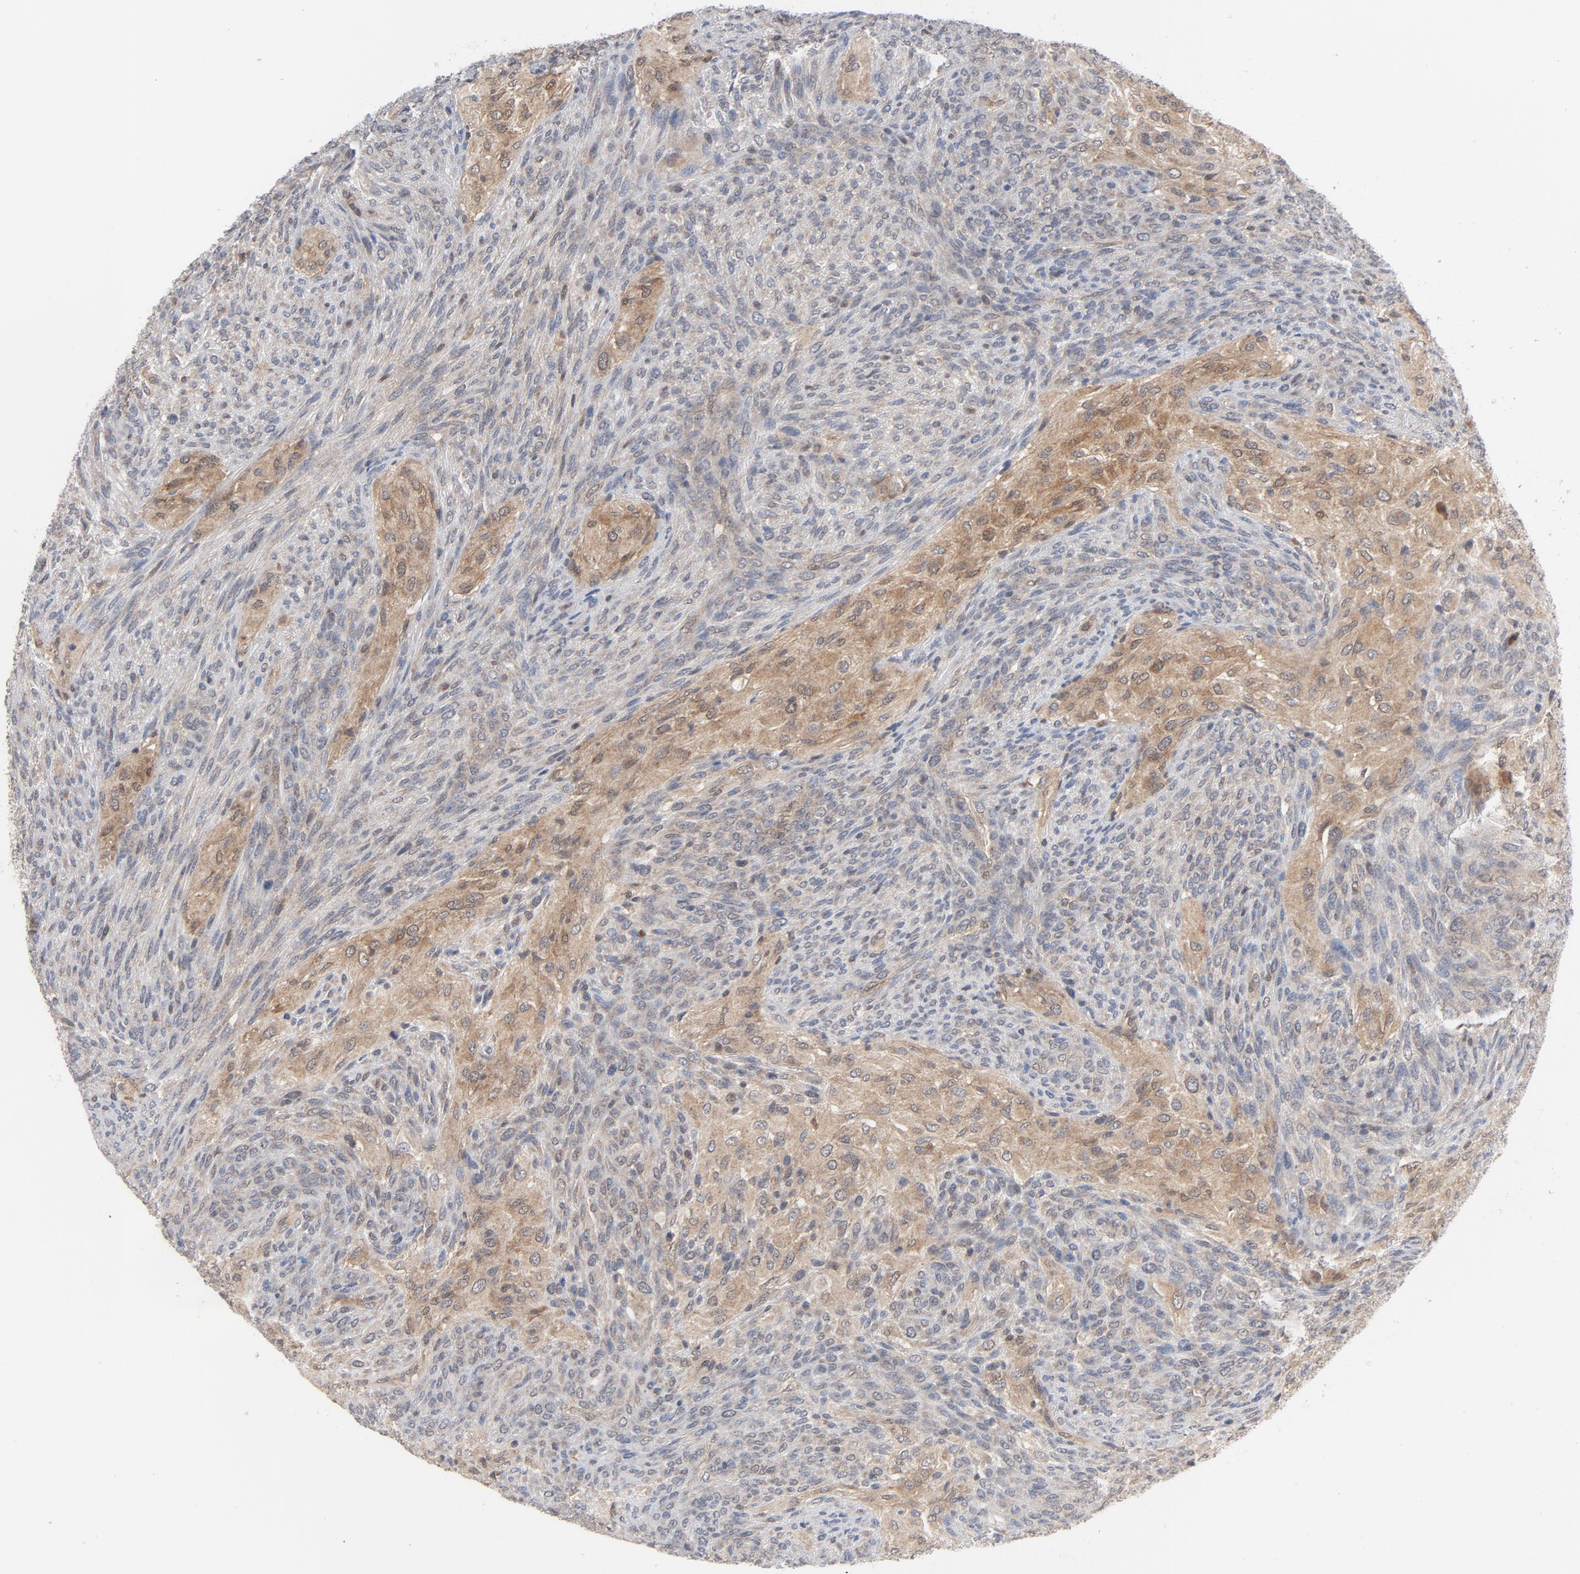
{"staining": {"intensity": "moderate", "quantity": "25%-75%", "location": "cytoplasmic/membranous"}, "tissue": "glioma", "cell_type": "Tumor cells", "image_type": "cancer", "snomed": [{"axis": "morphology", "description": "Glioma, malignant, High grade"}, {"axis": "topography", "description": "Cerebral cortex"}], "caption": "Human glioma stained with a protein marker displays moderate staining in tumor cells.", "gene": "PRDX1", "patient": {"sex": "female", "age": 55}}